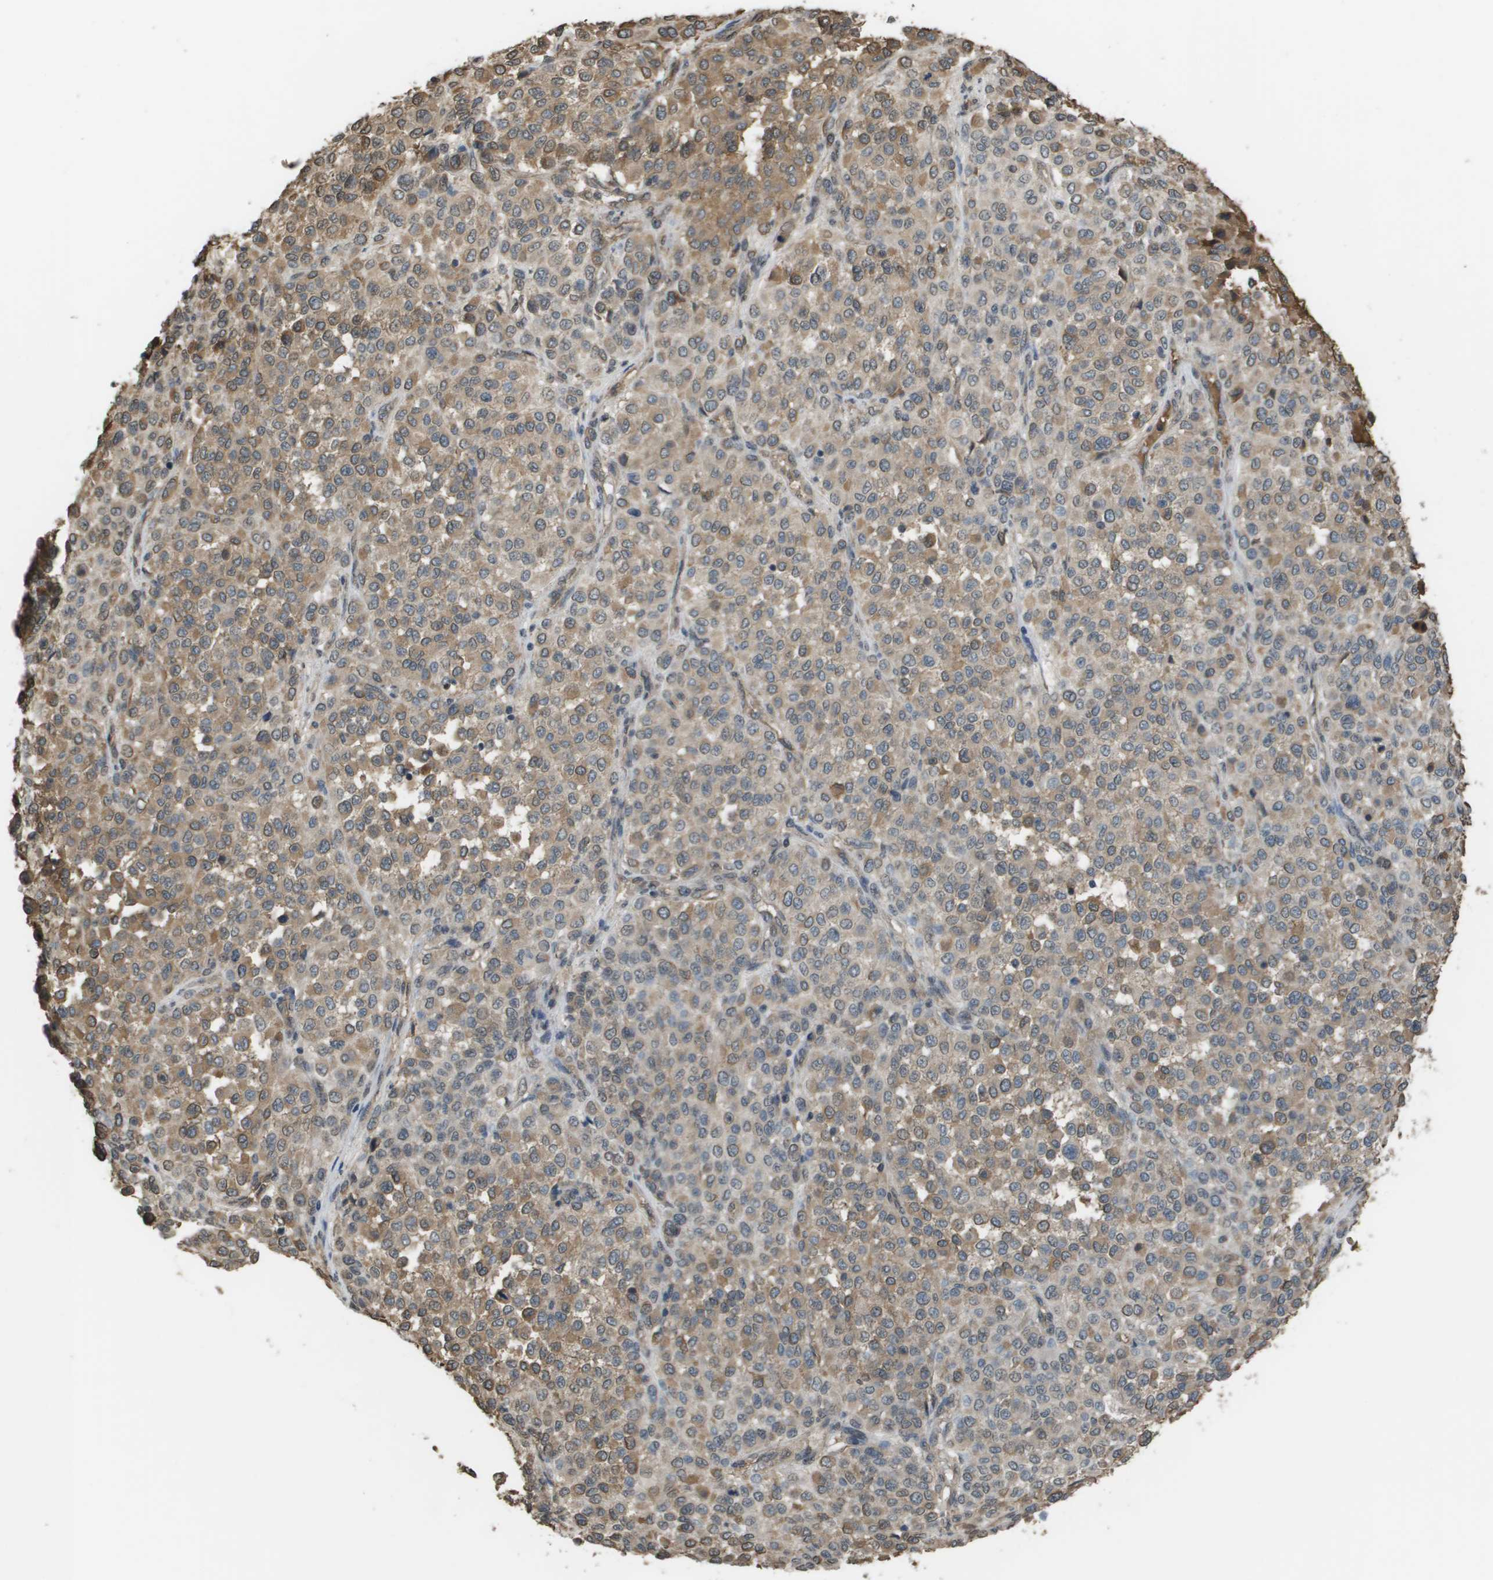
{"staining": {"intensity": "moderate", "quantity": "<25%", "location": "cytoplasmic/membranous"}, "tissue": "melanoma", "cell_type": "Tumor cells", "image_type": "cancer", "snomed": [{"axis": "morphology", "description": "Malignant melanoma, Metastatic site"}, {"axis": "topography", "description": "Pancreas"}], "caption": "DAB immunohistochemical staining of human melanoma demonstrates moderate cytoplasmic/membranous protein expression in approximately <25% of tumor cells.", "gene": "NDRG2", "patient": {"sex": "female", "age": 30}}